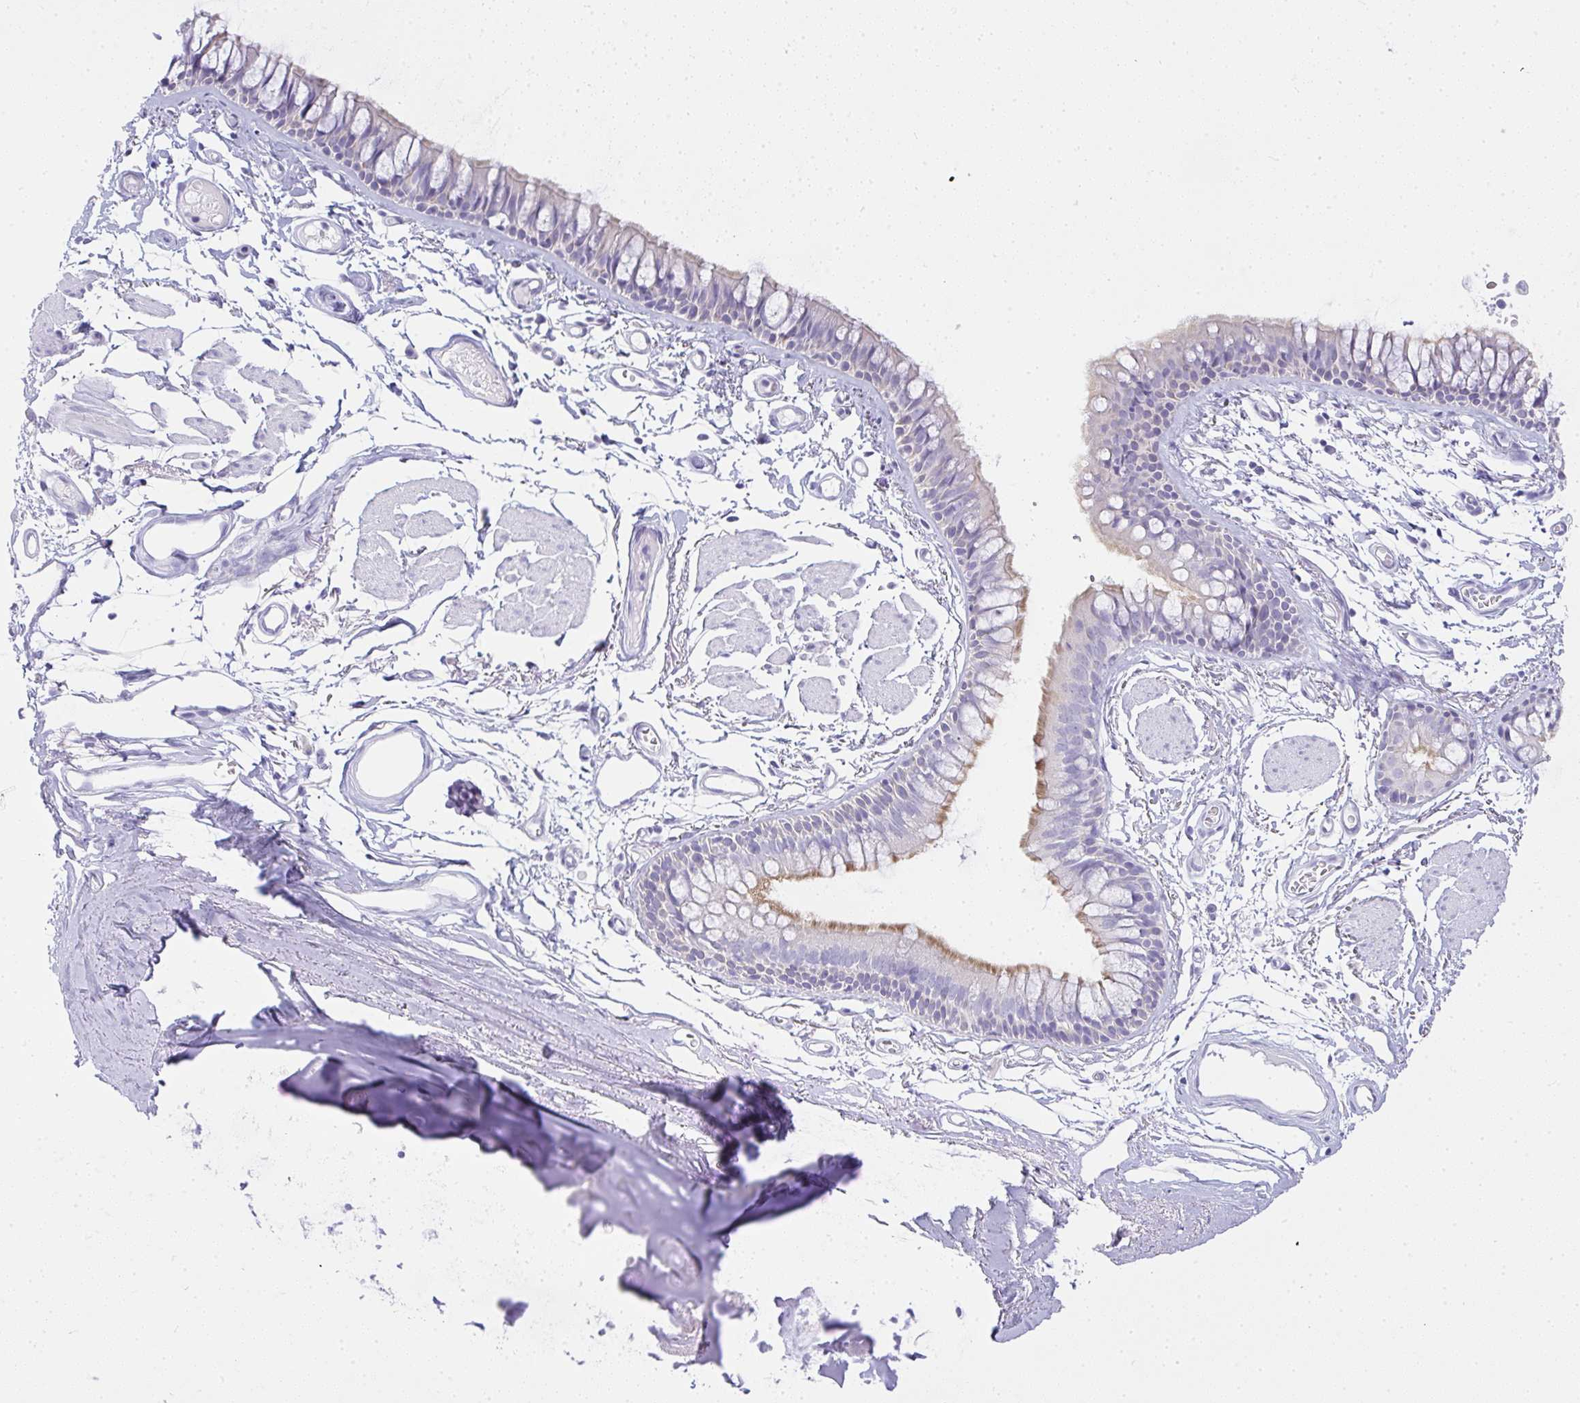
{"staining": {"intensity": "weak", "quantity": "<25%", "location": "cytoplasmic/membranous"}, "tissue": "bronchus", "cell_type": "Respiratory epithelial cells", "image_type": "normal", "snomed": [{"axis": "morphology", "description": "Normal tissue, NOS"}, {"axis": "topography", "description": "Cartilage tissue"}, {"axis": "topography", "description": "Bronchus"}], "caption": "A high-resolution photomicrograph shows immunohistochemistry staining of benign bronchus, which demonstrates no significant positivity in respiratory epithelial cells. (DAB (3,3'-diaminobenzidine) immunohistochemistry (IHC) with hematoxylin counter stain).", "gene": "OR5J2", "patient": {"sex": "female", "age": 79}}